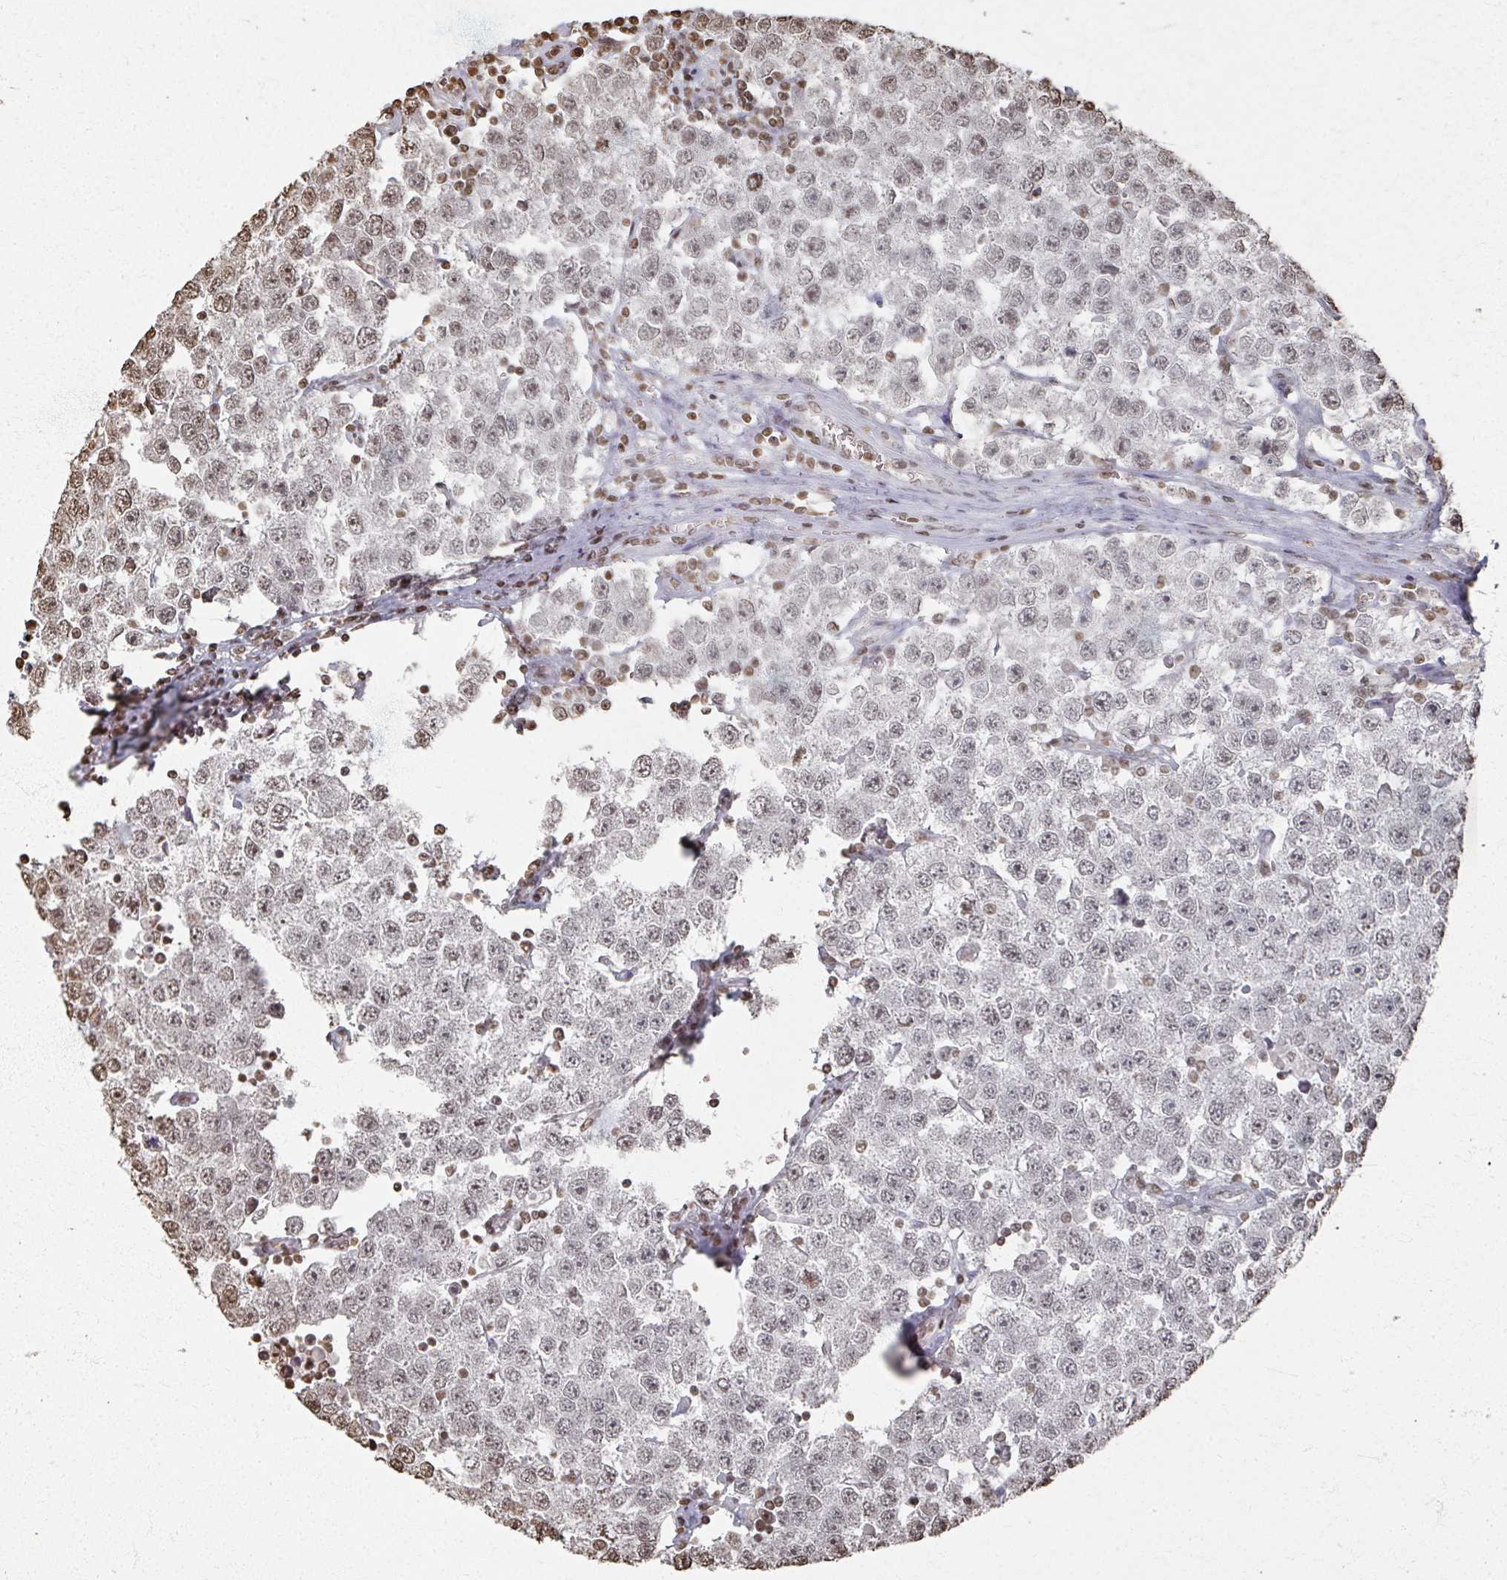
{"staining": {"intensity": "weak", "quantity": "25%-75%", "location": "nuclear"}, "tissue": "testis cancer", "cell_type": "Tumor cells", "image_type": "cancer", "snomed": [{"axis": "morphology", "description": "Seminoma, NOS"}, {"axis": "topography", "description": "Testis"}], "caption": "An immunohistochemistry (IHC) image of neoplastic tissue is shown. Protein staining in brown shows weak nuclear positivity in testis seminoma within tumor cells.", "gene": "DCUN1D5", "patient": {"sex": "male", "age": 34}}